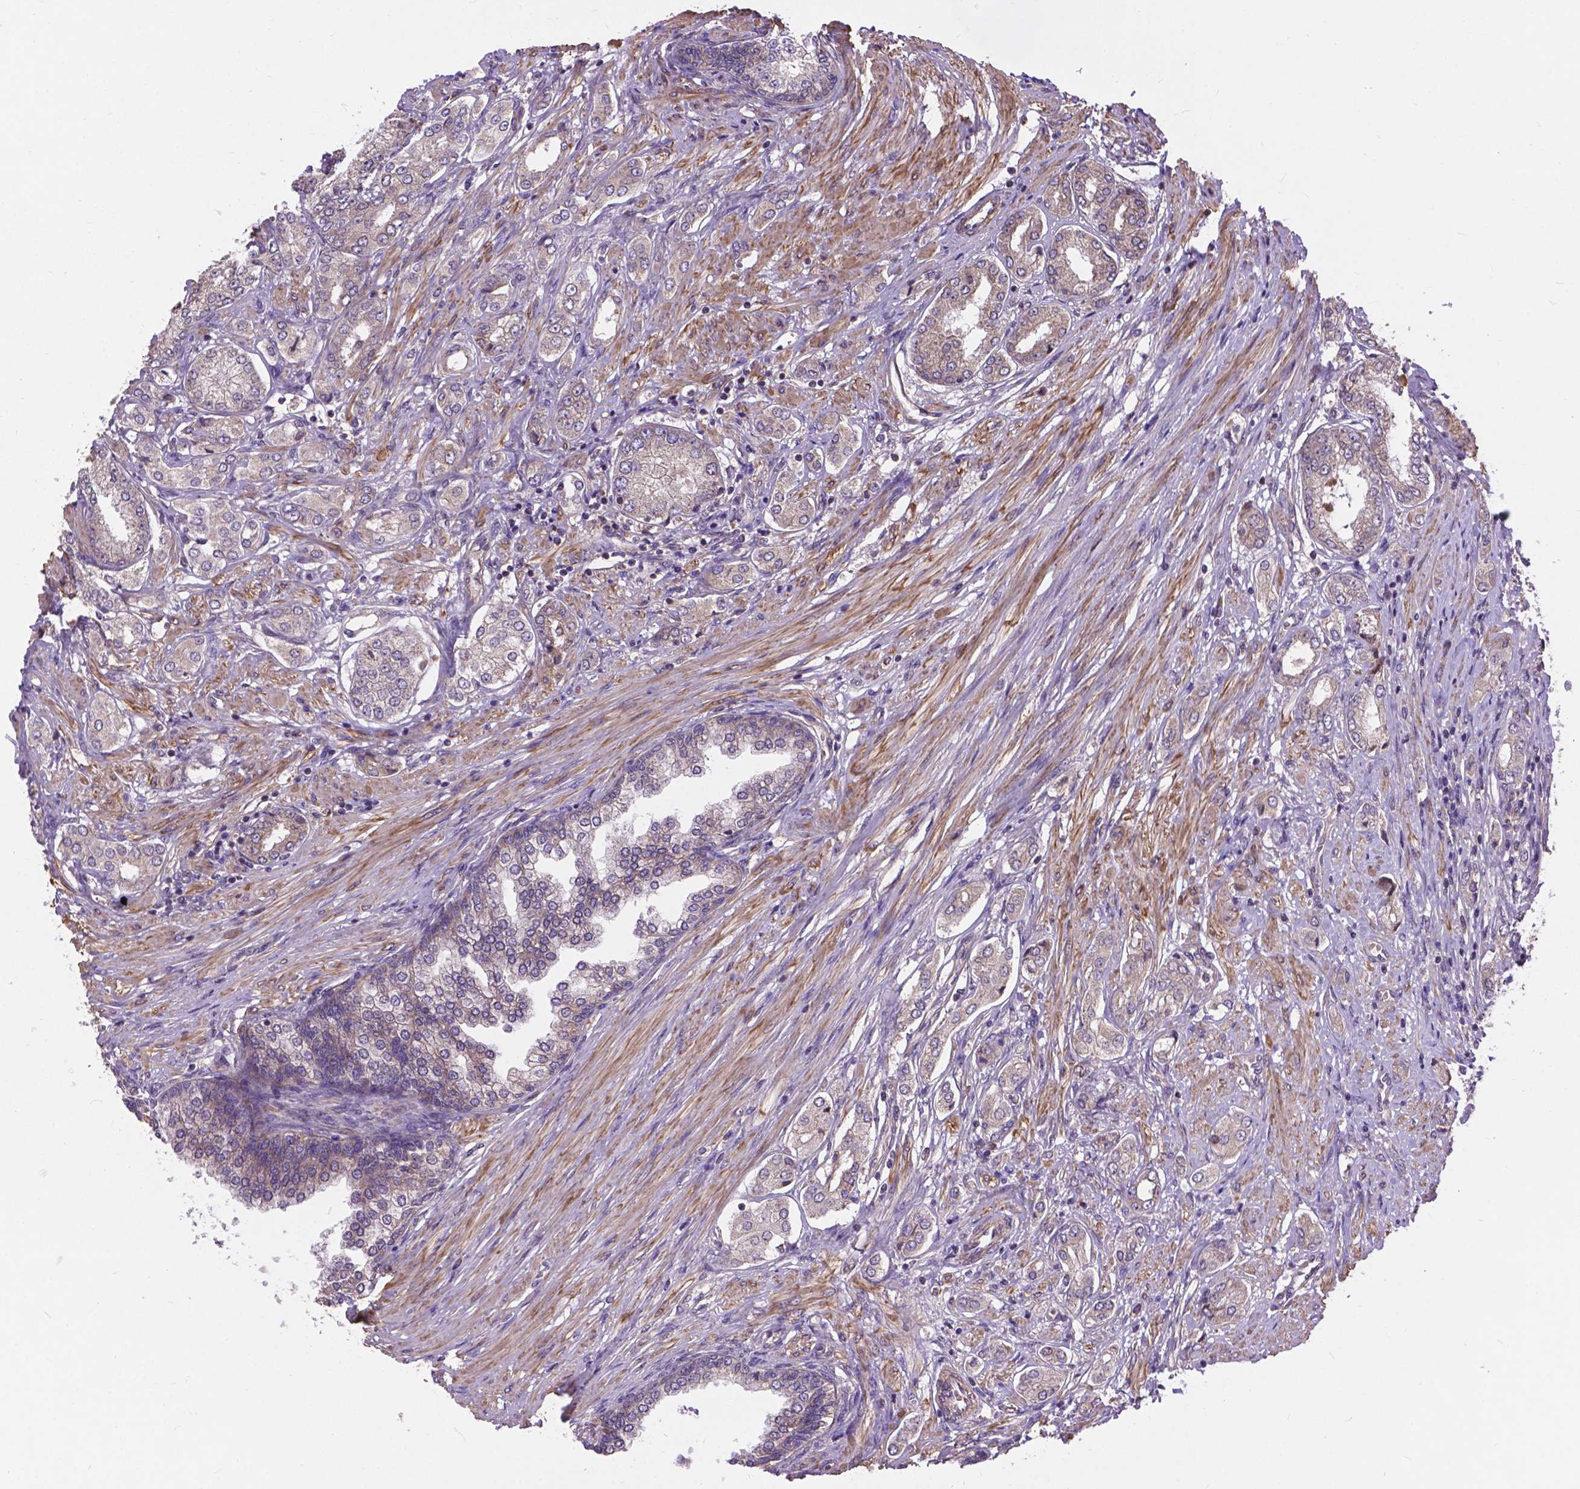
{"staining": {"intensity": "moderate", "quantity": ">75%", "location": "cytoplasmic/membranous"}, "tissue": "prostate cancer", "cell_type": "Tumor cells", "image_type": "cancer", "snomed": [{"axis": "morphology", "description": "Adenocarcinoma, NOS"}, {"axis": "topography", "description": "Prostate"}], "caption": "Immunohistochemical staining of prostate cancer demonstrates medium levels of moderate cytoplasmic/membranous expression in about >75% of tumor cells.", "gene": "ZNF616", "patient": {"sex": "male", "age": 63}}